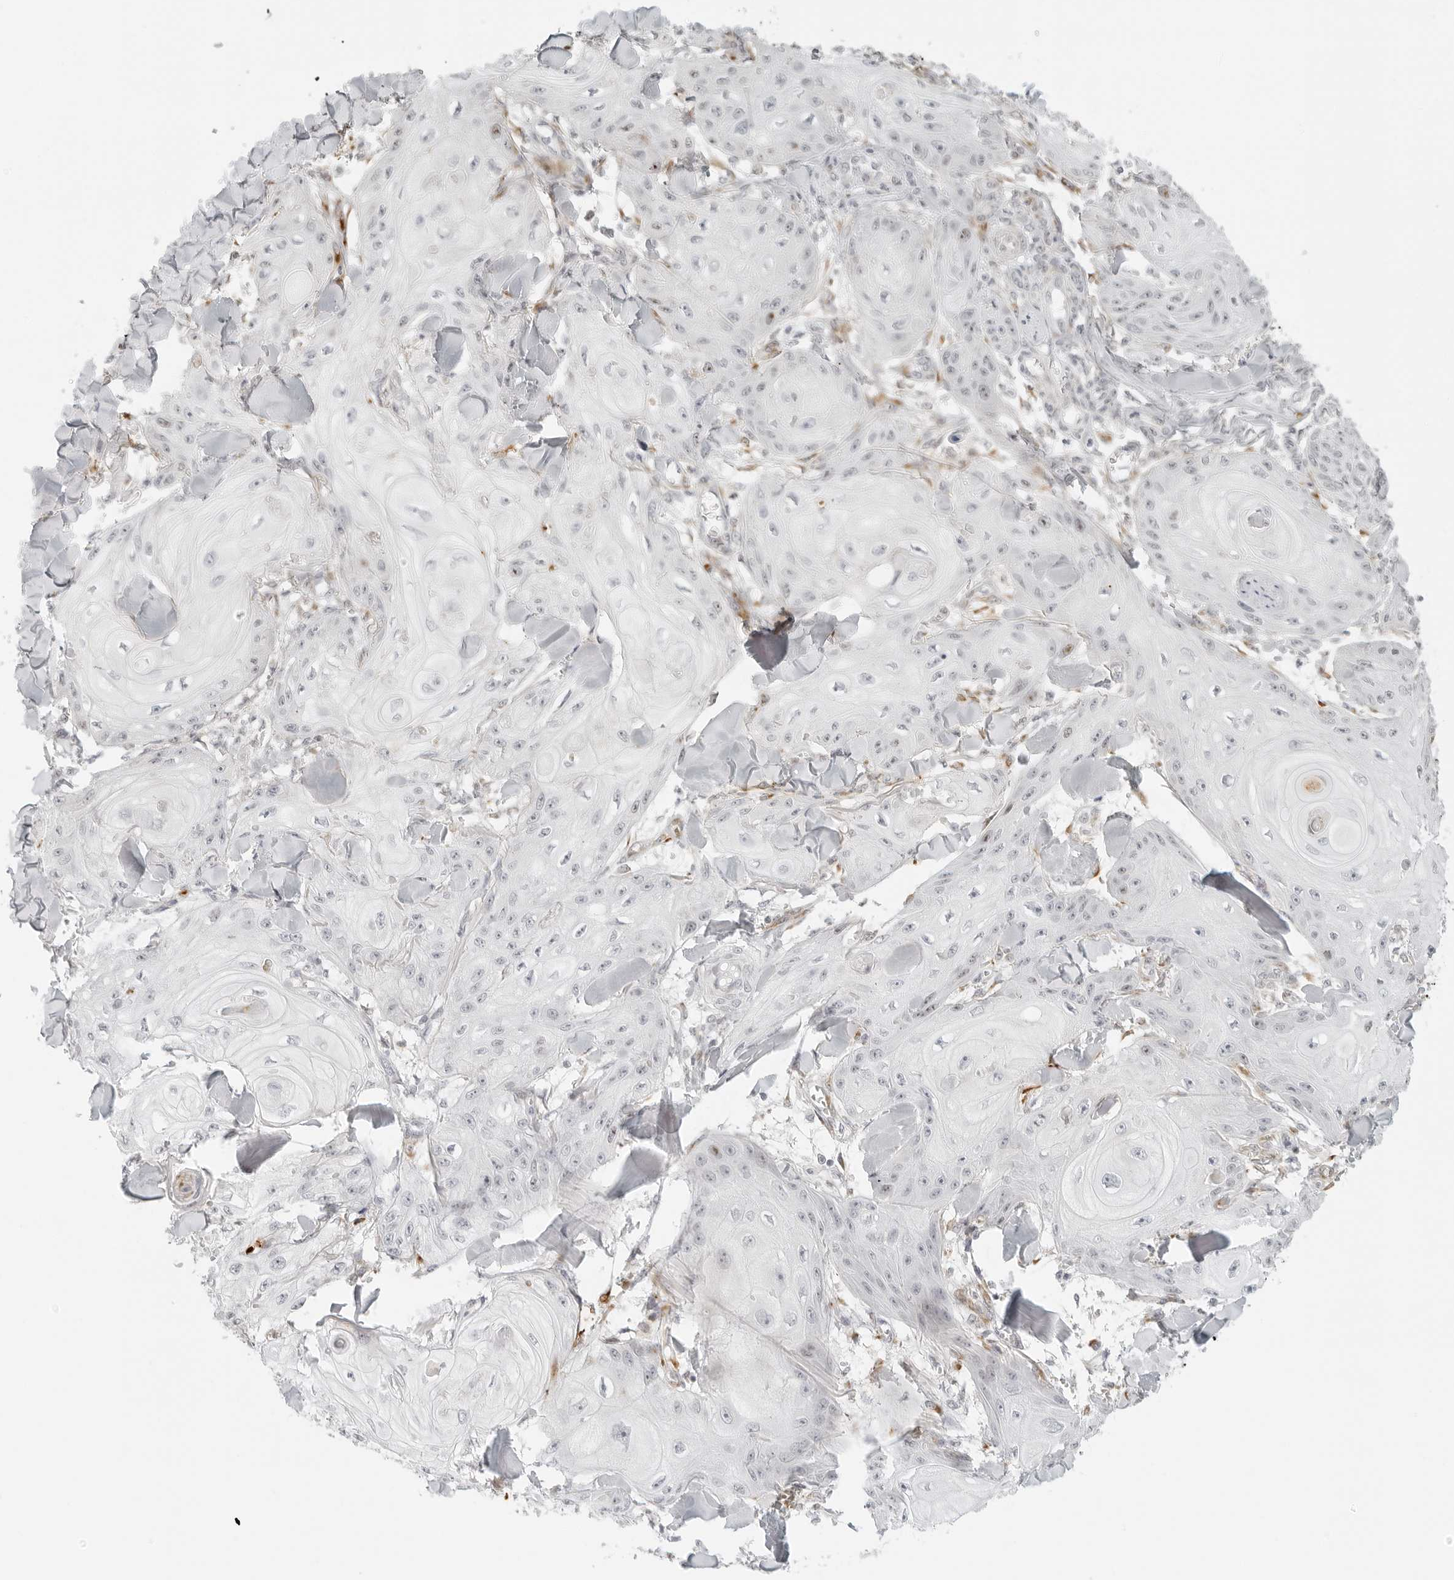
{"staining": {"intensity": "negative", "quantity": "none", "location": "none"}, "tissue": "skin cancer", "cell_type": "Tumor cells", "image_type": "cancer", "snomed": [{"axis": "morphology", "description": "Squamous cell carcinoma, NOS"}, {"axis": "topography", "description": "Skin"}], "caption": "Immunohistochemistry (IHC) image of neoplastic tissue: human skin cancer (squamous cell carcinoma) stained with DAB (3,3'-diaminobenzidine) demonstrates no significant protein staining in tumor cells.", "gene": "ZNF678", "patient": {"sex": "male", "age": 74}}